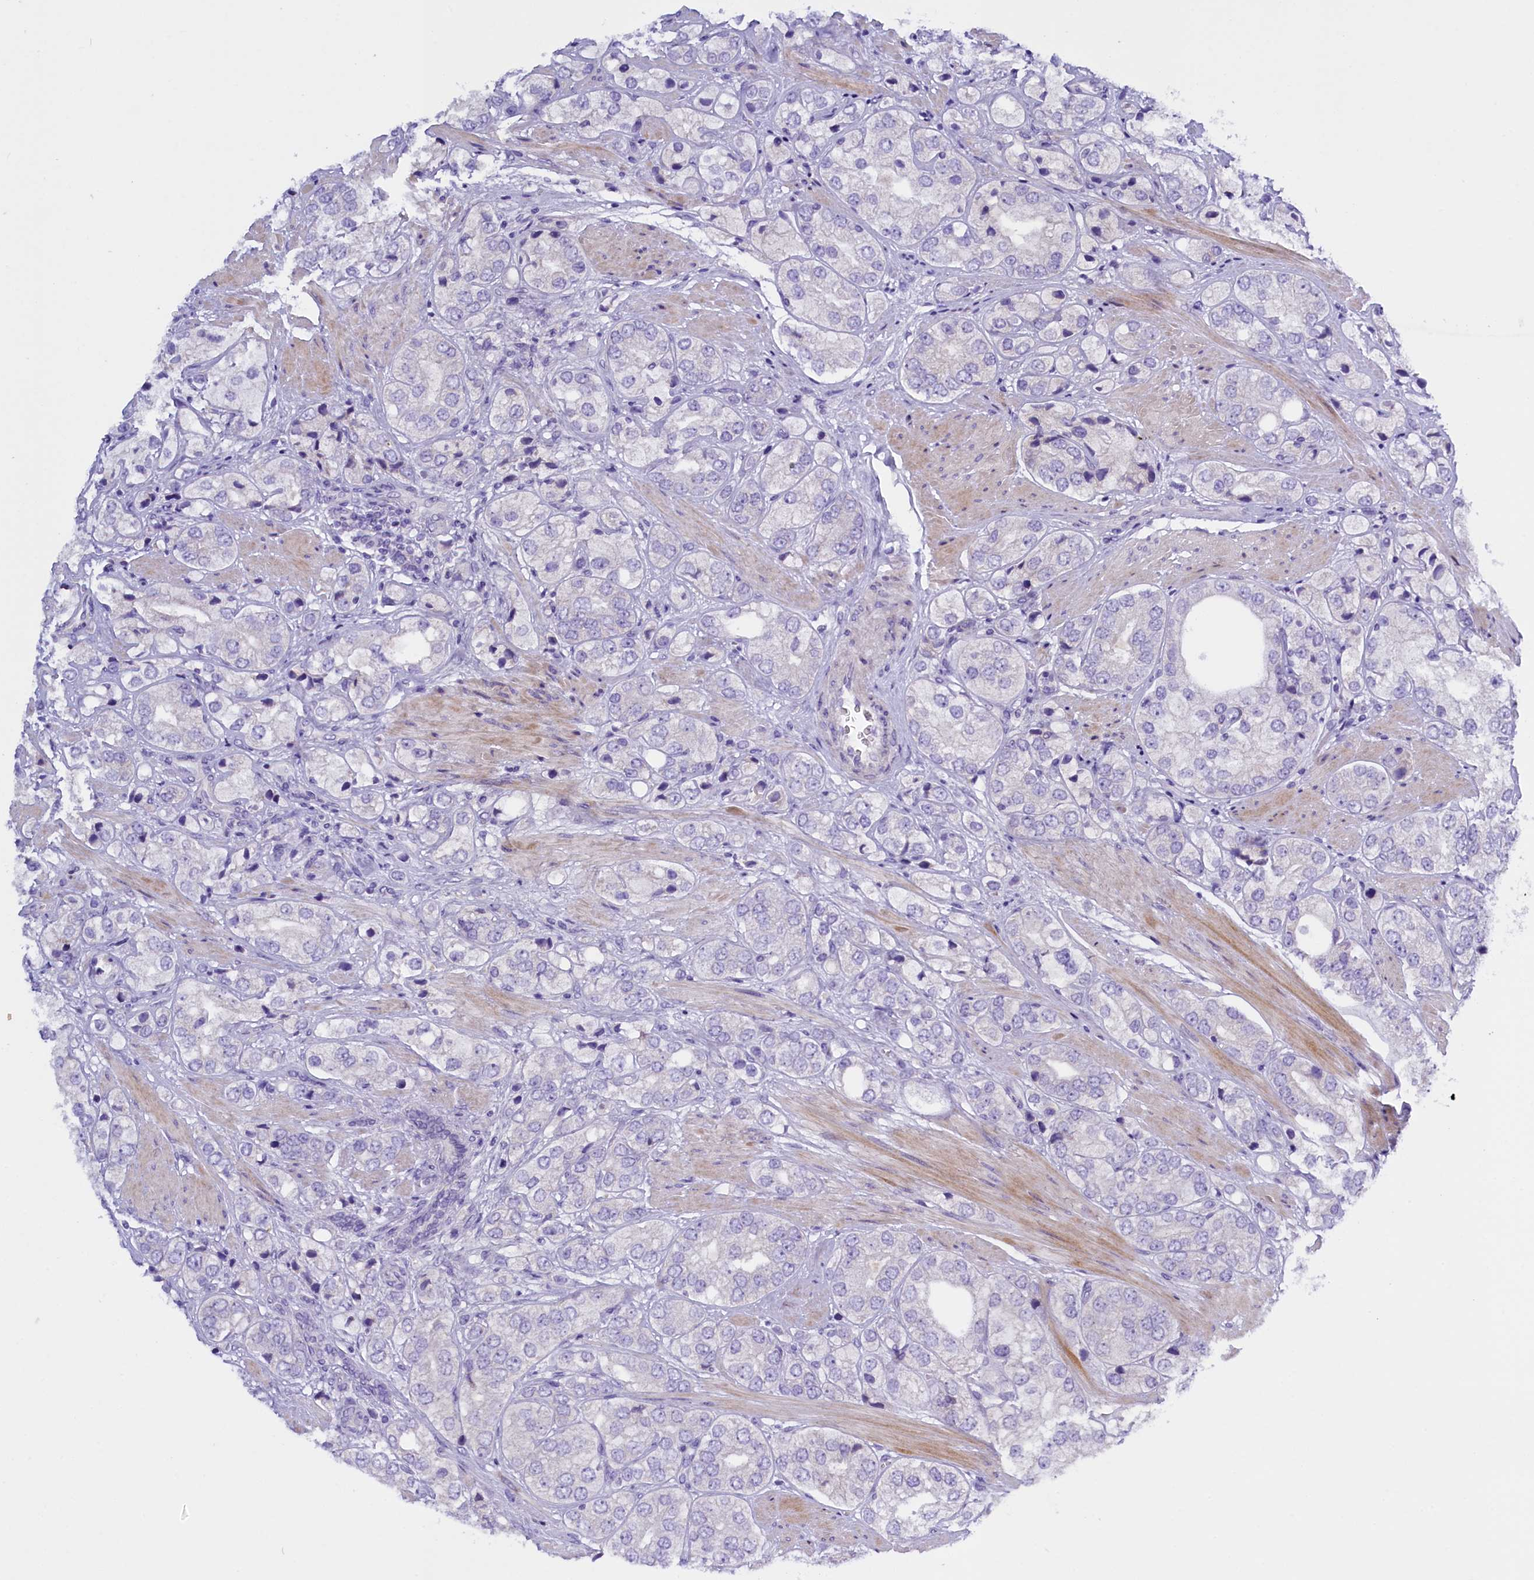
{"staining": {"intensity": "negative", "quantity": "none", "location": "none"}, "tissue": "prostate cancer", "cell_type": "Tumor cells", "image_type": "cancer", "snomed": [{"axis": "morphology", "description": "Adenocarcinoma, High grade"}, {"axis": "topography", "description": "Prostate"}], "caption": "High magnification brightfield microscopy of prostate cancer (adenocarcinoma (high-grade)) stained with DAB (brown) and counterstained with hematoxylin (blue): tumor cells show no significant expression. (IHC, brightfield microscopy, high magnification).", "gene": "RTTN", "patient": {"sex": "male", "age": 50}}